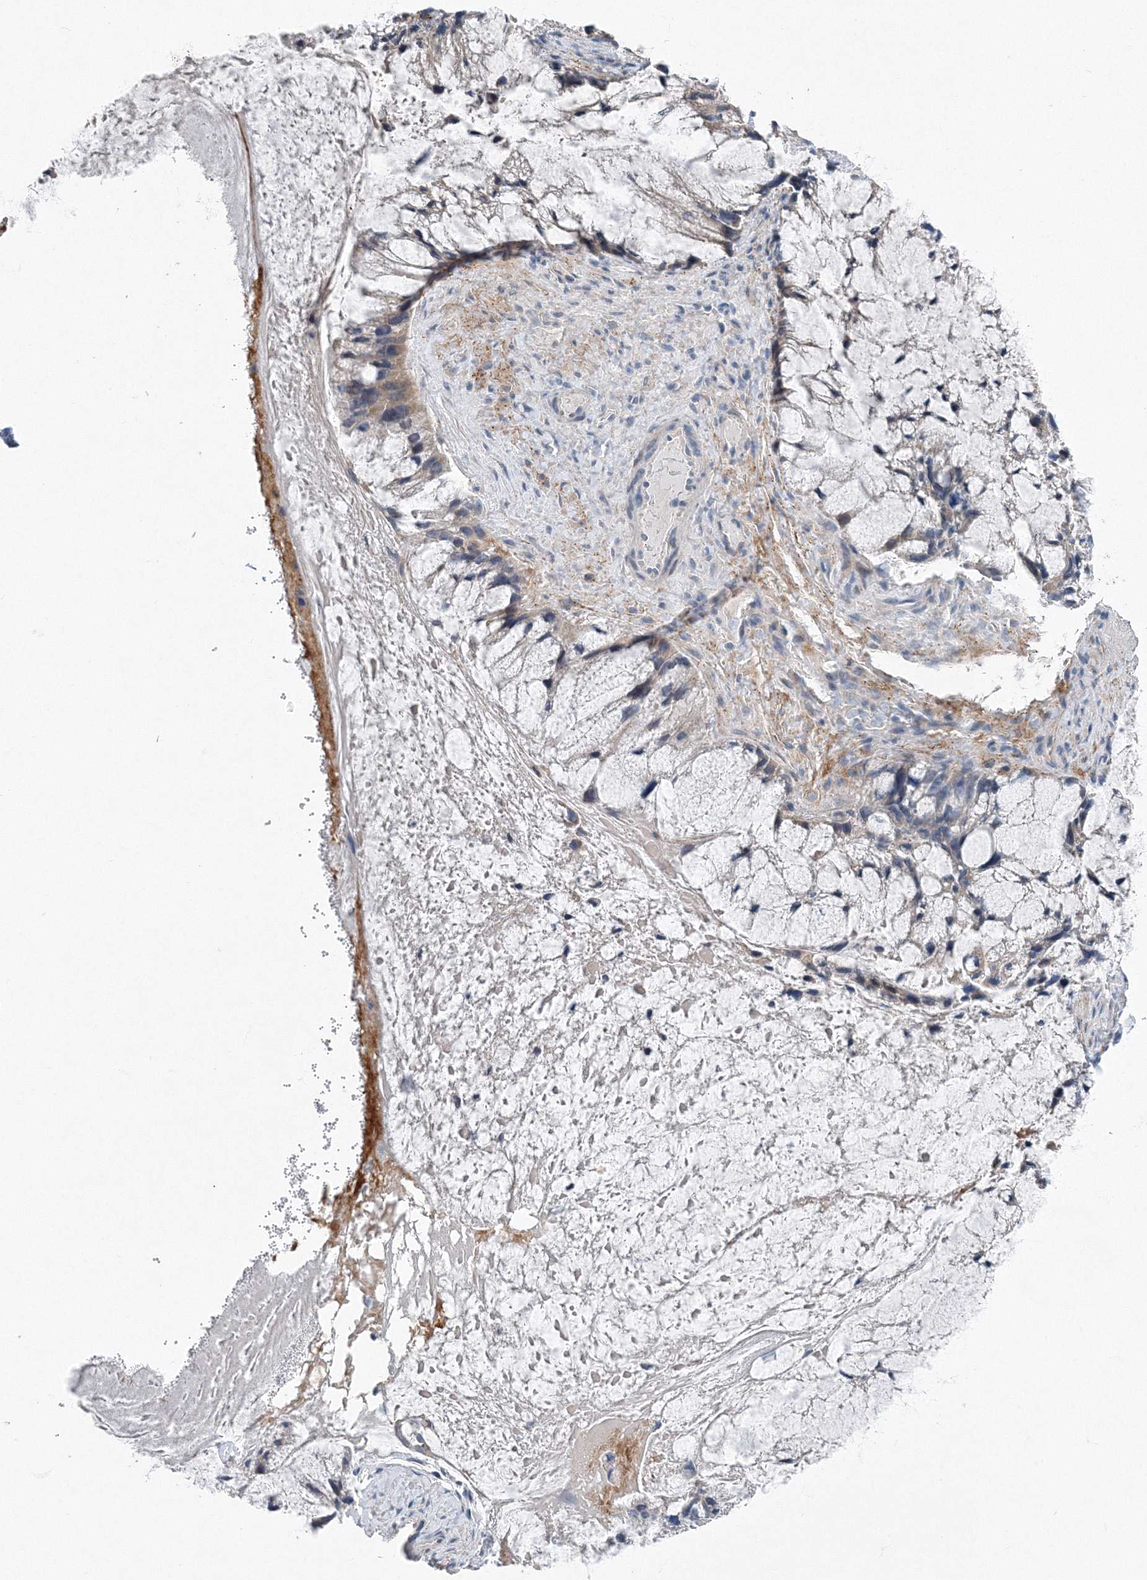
{"staining": {"intensity": "weak", "quantity": "<25%", "location": "cytoplasmic/membranous"}, "tissue": "ovarian cancer", "cell_type": "Tumor cells", "image_type": "cancer", "snomed": [{"axis": "morphology", "description": "Cystadenocarcinoma, mucinous, NOS"}, {"axis": "topography", "description": "Ovary"}], "caption": "Immunohistochemical staining of human ovarian mucinous cystadenocarcinoma shows no significant positivity in tumor cells.", "gene": "AASDH", "patient": {"sex": "female", "age": 37}}